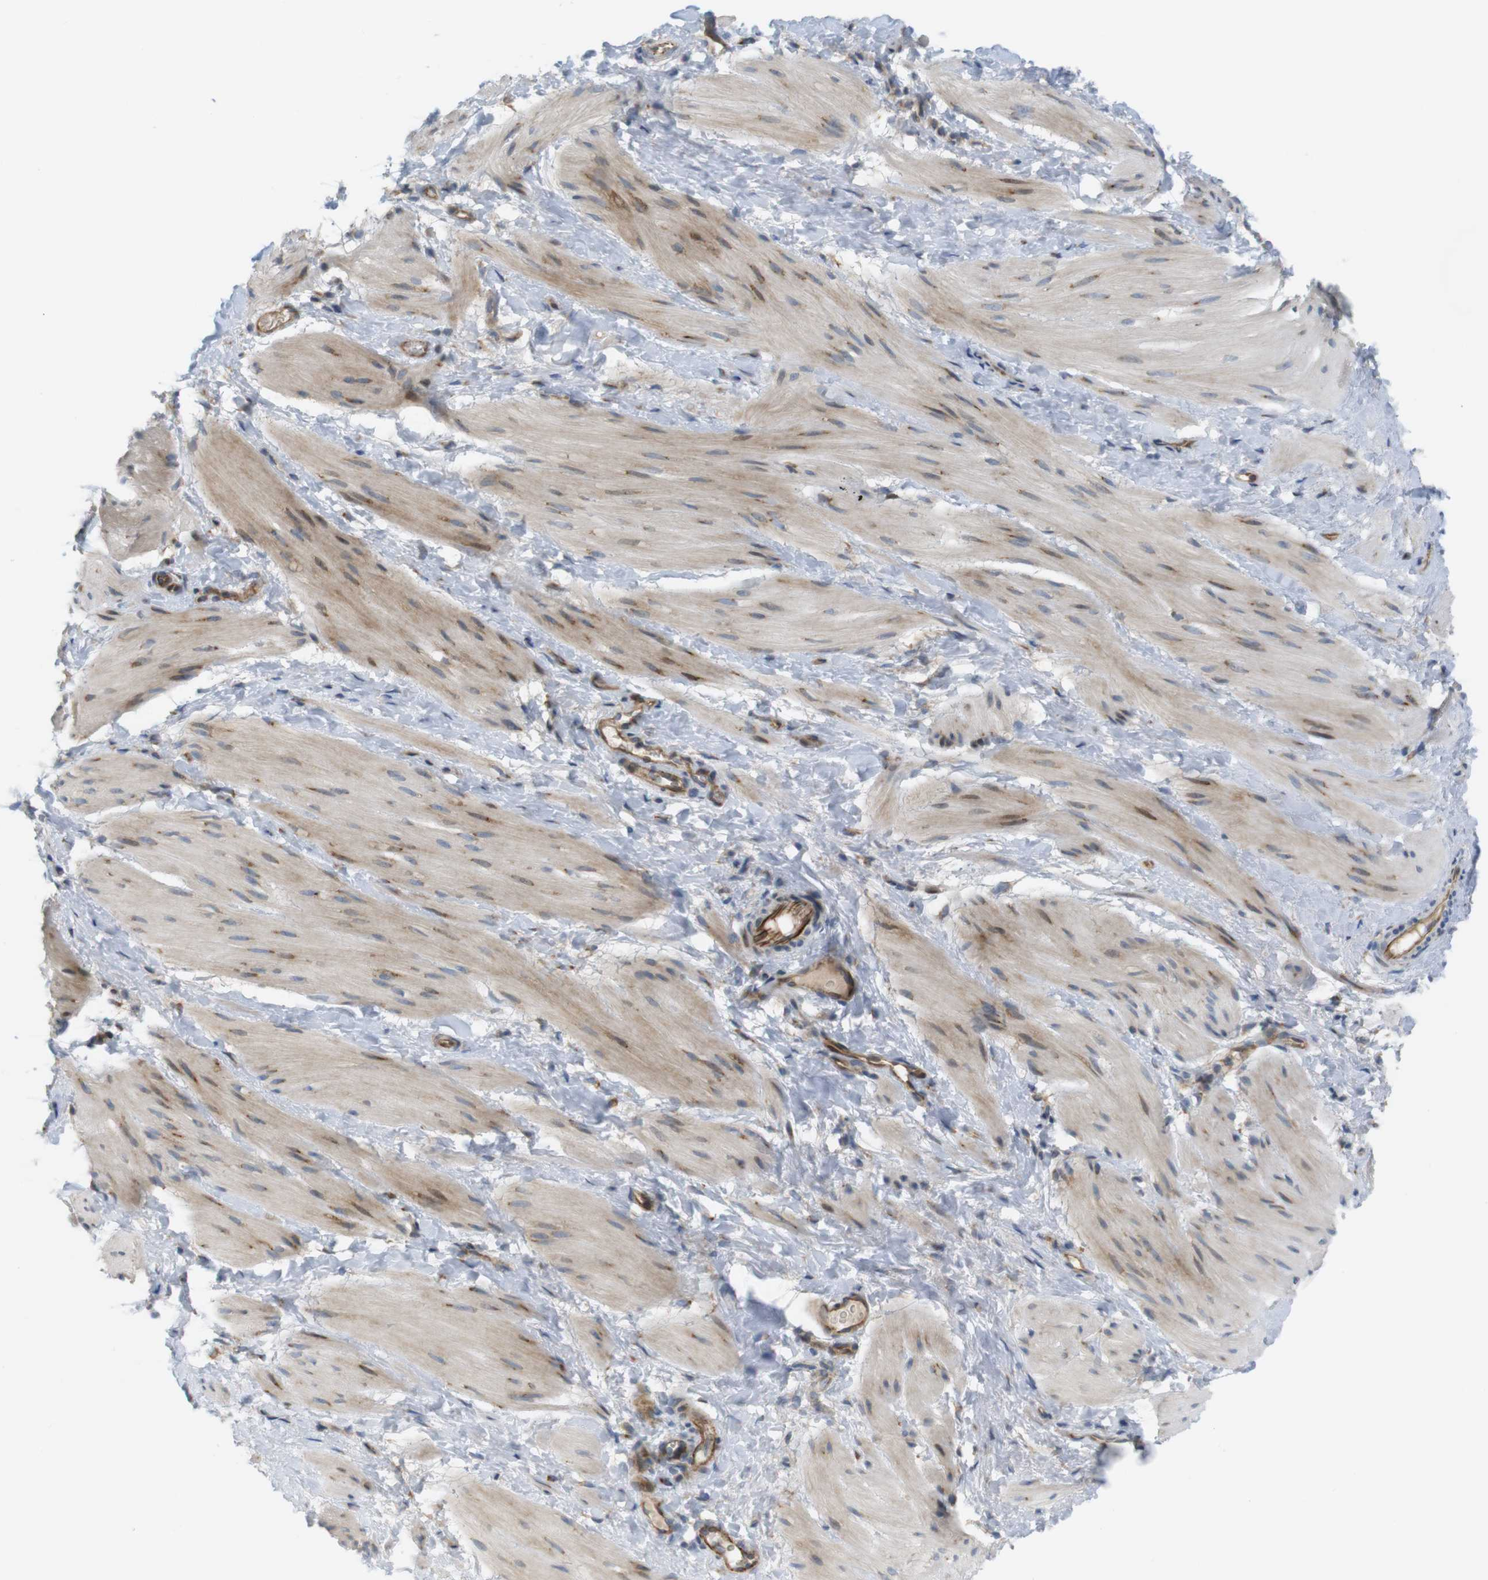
{"staining": {"intensity": "weak", "quantity": ">75%", "location": "cytoplasmic/membranous"}, "tissue": "smooth muscle", "cell_type": "Smooth muscle cells", "image_type": "normal", "snomed": [{"axis": "morphology", "description": "Normal tissue, NOS"}, {"axis": "topography", "description": "Smooth muscle"}], "caption": "Immunohistochemistry (IHC) (DAB (3,3'-diaminobenzidine)) staining of normal smooth muscle exhibits weak cytoplasmic/membranous protein positivity in approximately >75% of smooth muscle cells. (Stains: DAB (3,3'-diaminobenzidine) in brown, nuclei in blue, Microscopy: brightfield microscopy at high magnification).", "gene": "GJC3", "patient": {"sex": "male", "age": 16}}